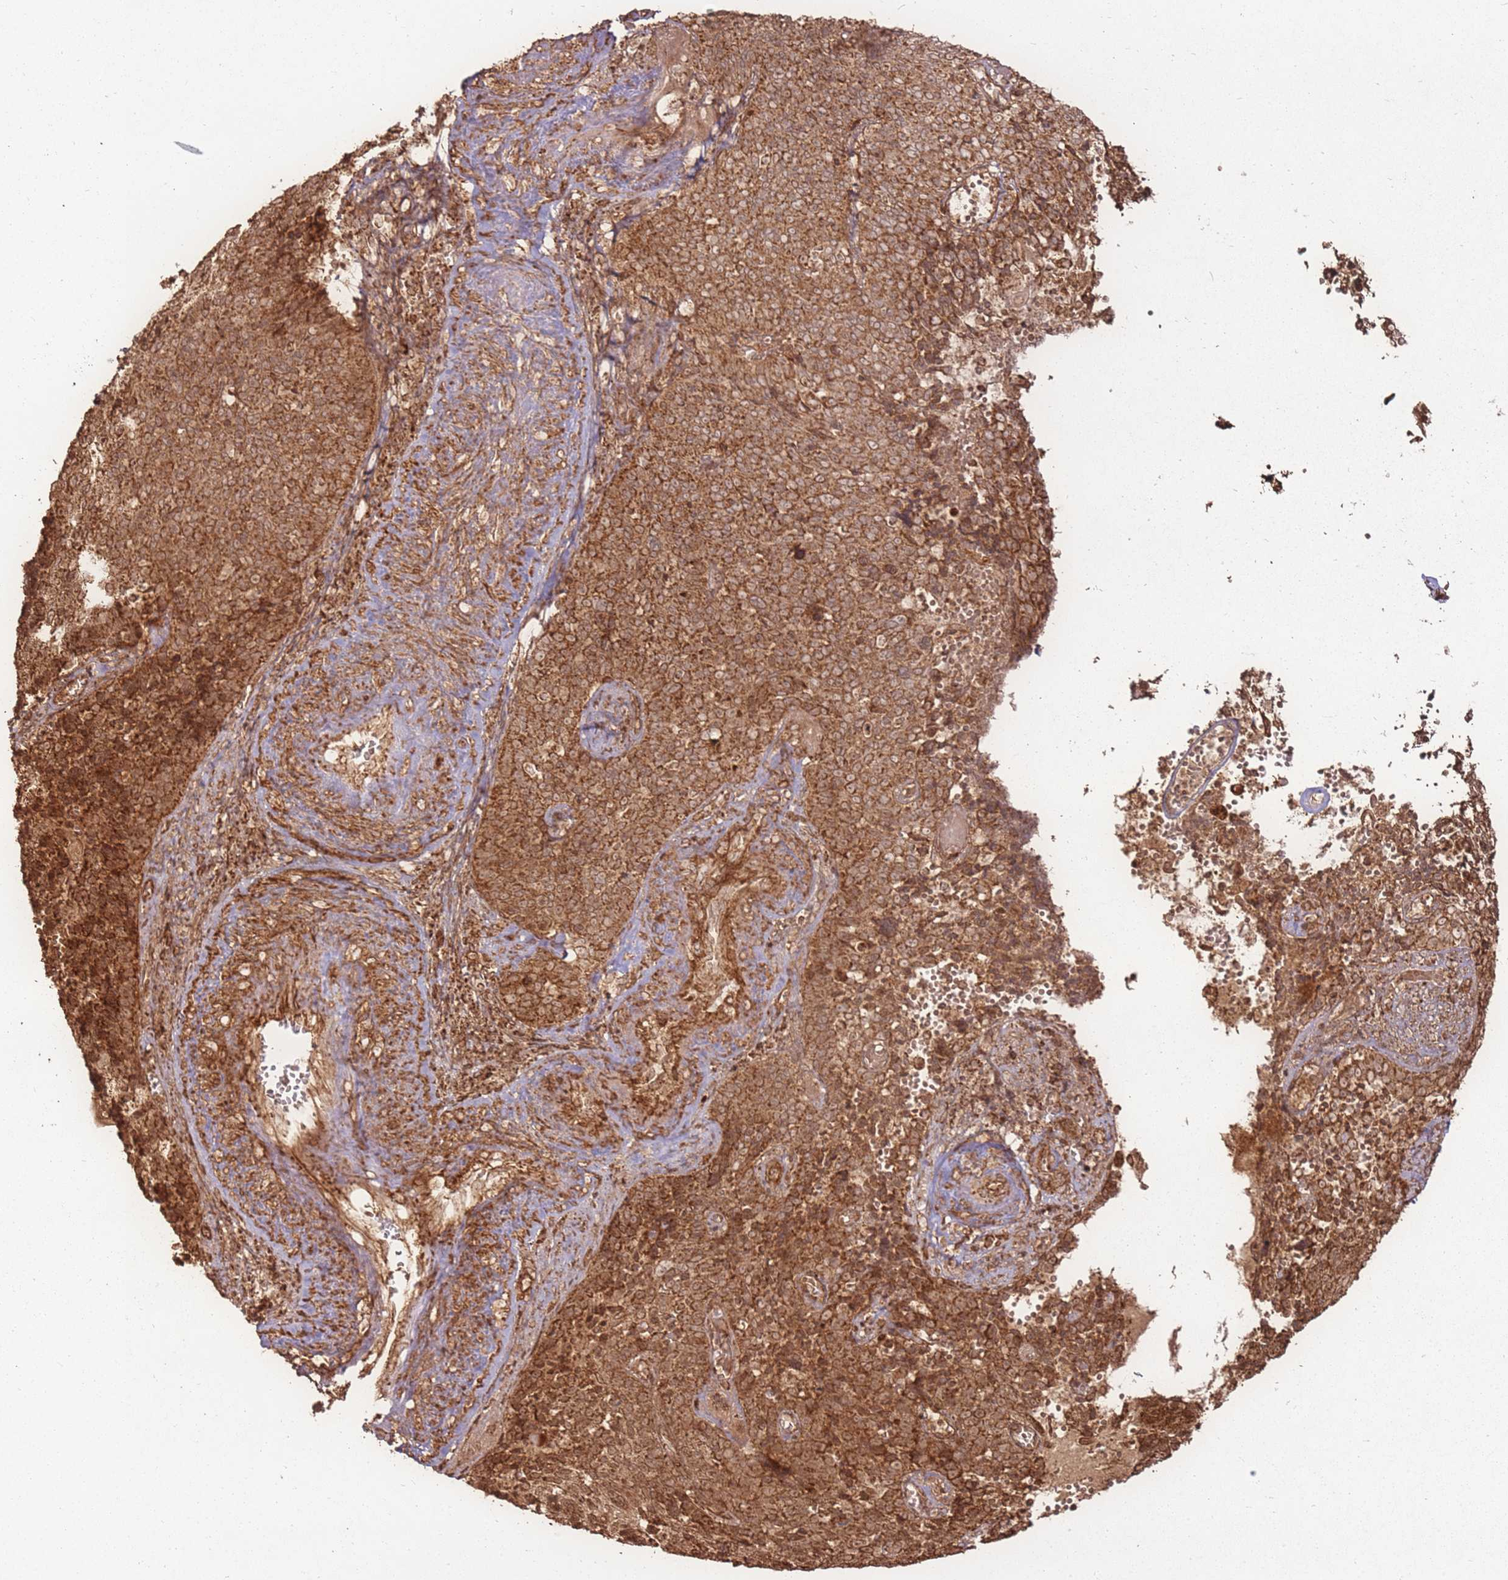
{"staining": {"intensity": "moderate", "quantity": ">75%", "location": "cytoplasmic/membranous"}, "tissue": "cervical cancer", "cell_type": "Tumor cells", "image_type": "cancer", "snomed": [{"axis": "morphology", "description": "Normal tissue, NOS"}, {"axis": "morphology", "description": "Squamous cell carcinoma, NOS"}, {"axis": "topography", "description": "Cervix"}], "caption": "DAB immunohistochemical staining of cervical cancer (squamous cell carcinoma) exhibits moderate cytoplasmic/membranous protein staining in approximately >75% of tumor cells.", "gene": "MRPS6", "patient": {"sex": "female", "age": 39}}